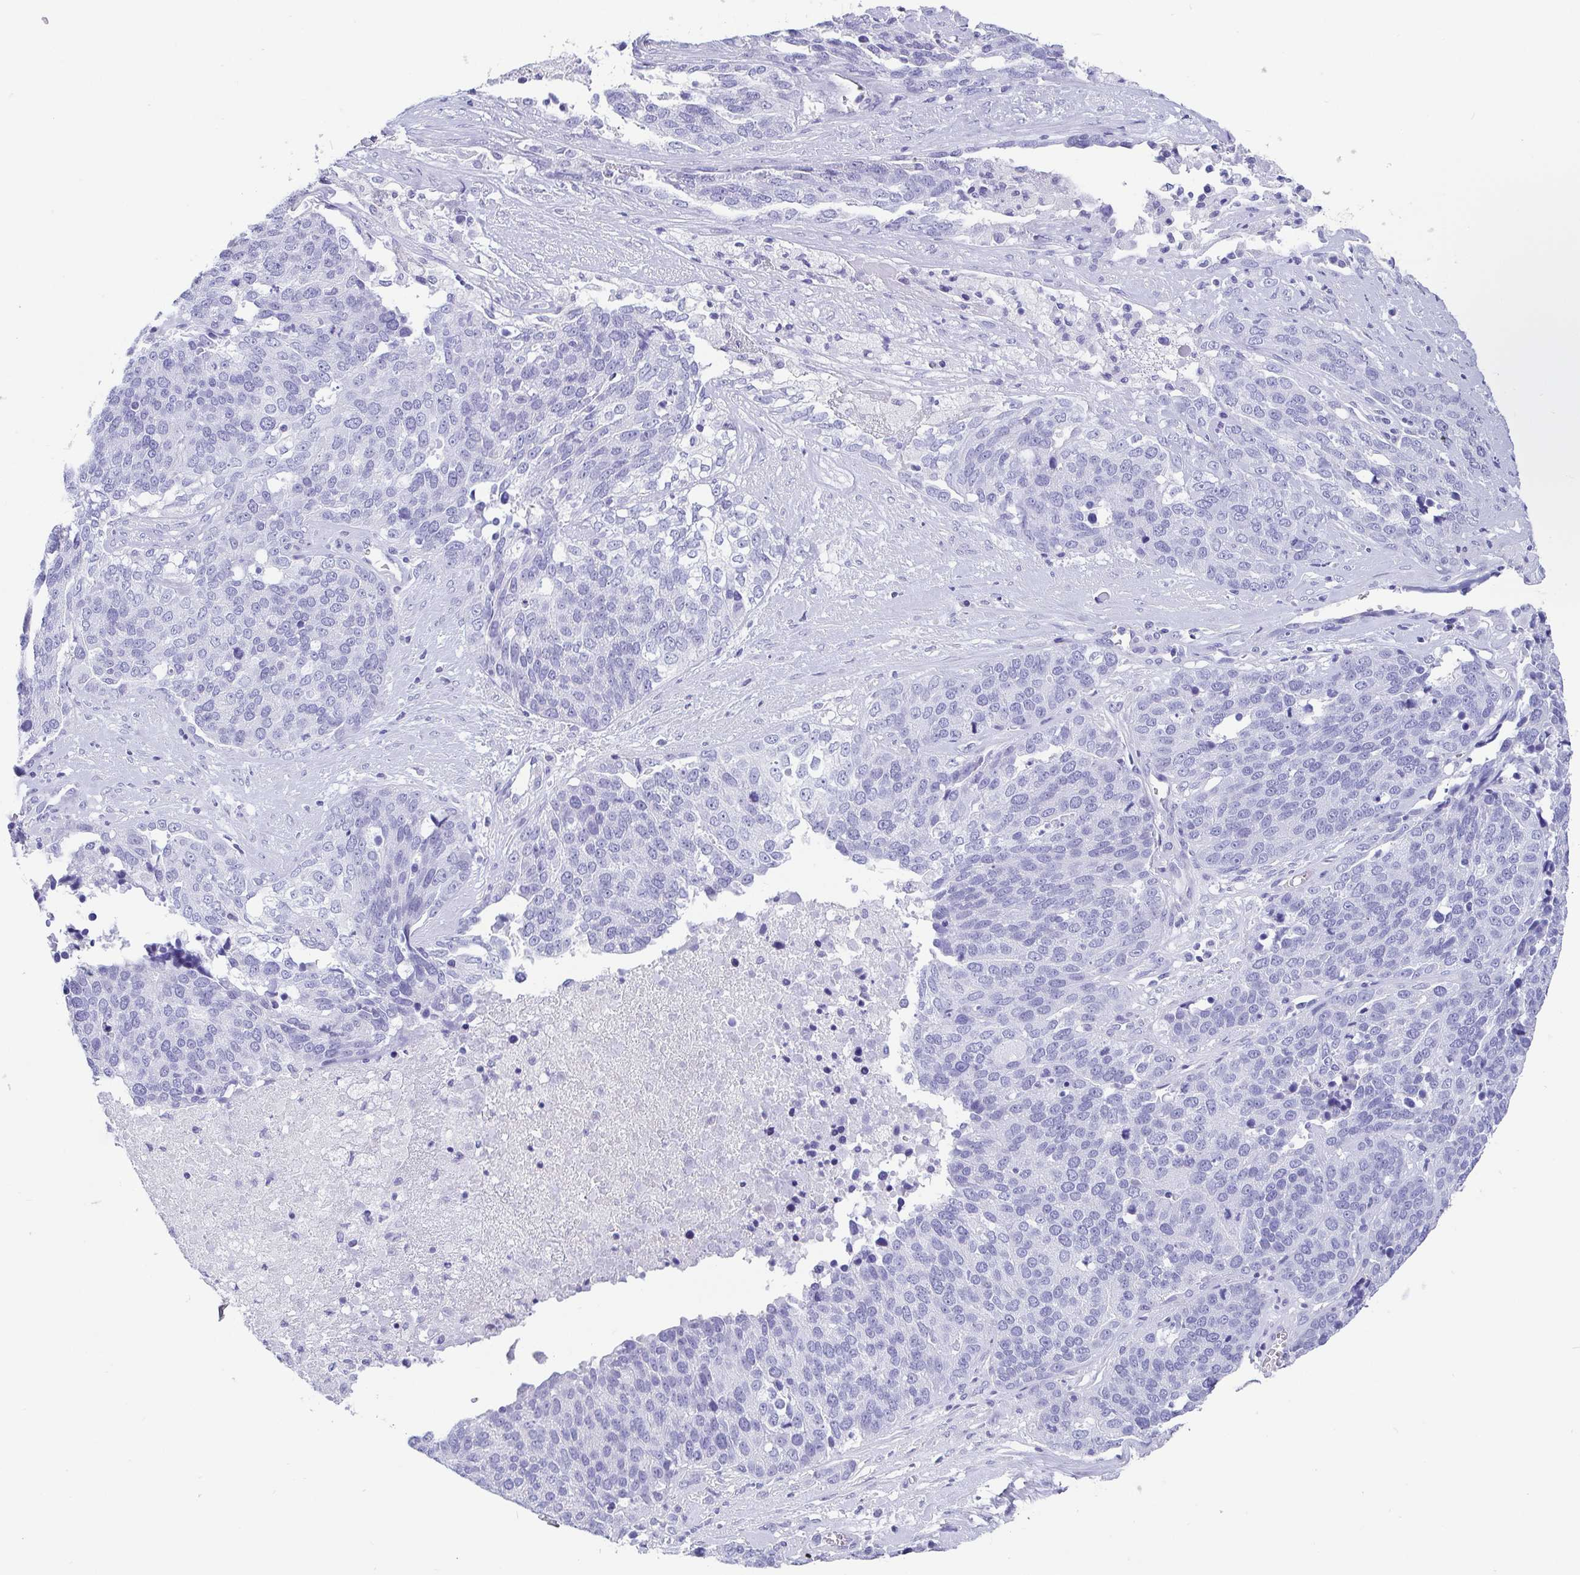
{"staining": {"intensity": "negative", "quantity": "none", "location": "none"}, "tissue": "ovarian cancer", "cell_type": "Tumor cells", "image_type": "cancer", "snomed": [{"axis": "morphology", "description": "Cystadenocarcinoma, serous, NOS"}, {"axis": "topography", "description": "Ovary"}], "caption": "Histopathology image shows no protein staining in tumor cells of ovarian serous cystadenocarcinoma tissue.", "gene": "SCGN", "patient": {"sex": "female", "age": 44}}